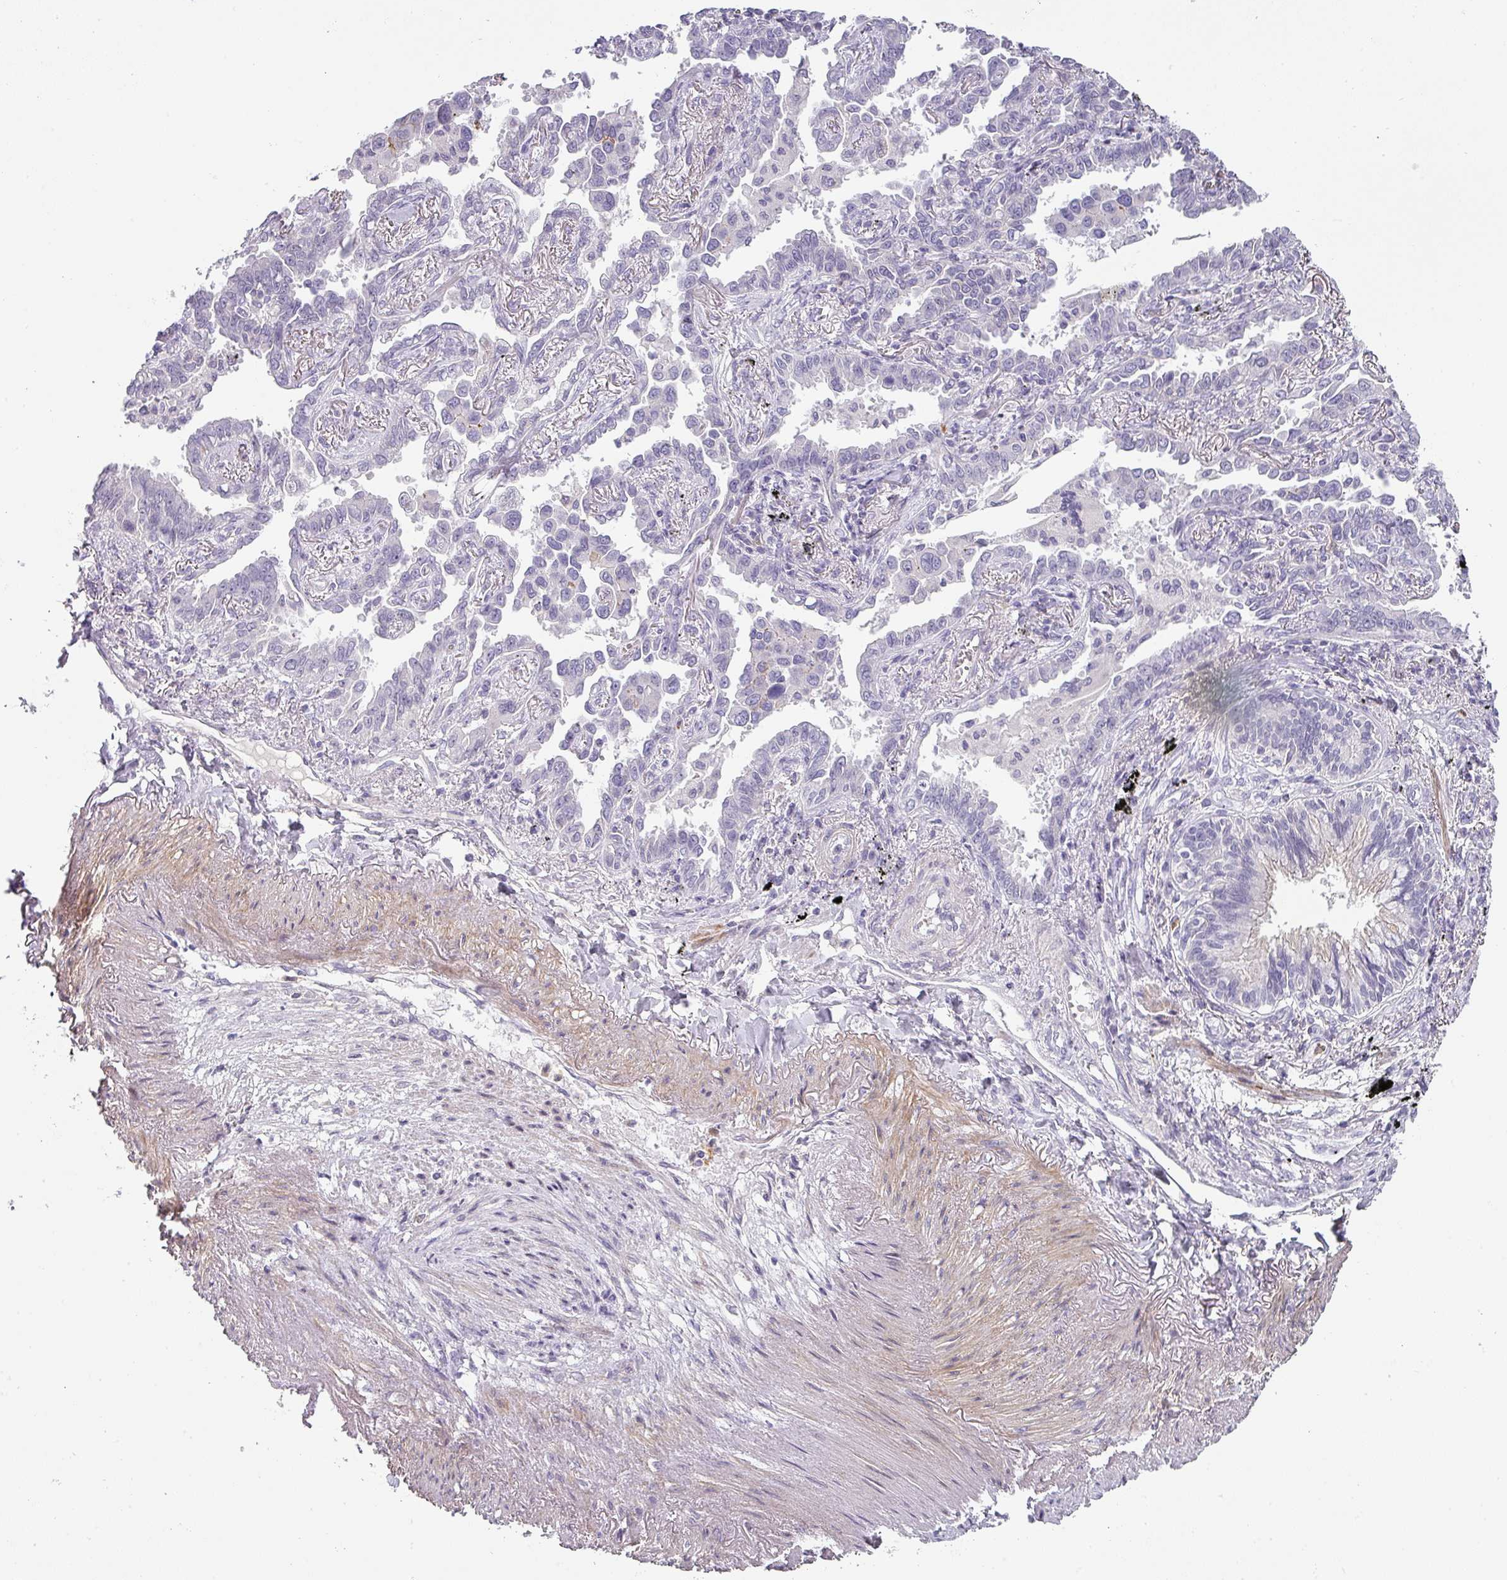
{"staining": {"intensity": "negative", "quantity": "none", "location": "none"}, "tissue": "lung cancer", "cell_type": "Tumor cells", "image_type": "cancer", "snomed": [{"axis": "morphology", "description": "Adenocarcinoma, NOS"}, {"axis": "topography", "description": "Lung"}], "caption": "The photomicrograph reveals no staining of tumor cells in adenocarcinoma (lung).", "gene": "BTLA", "patient": {"sex": "male", "age": 67}}